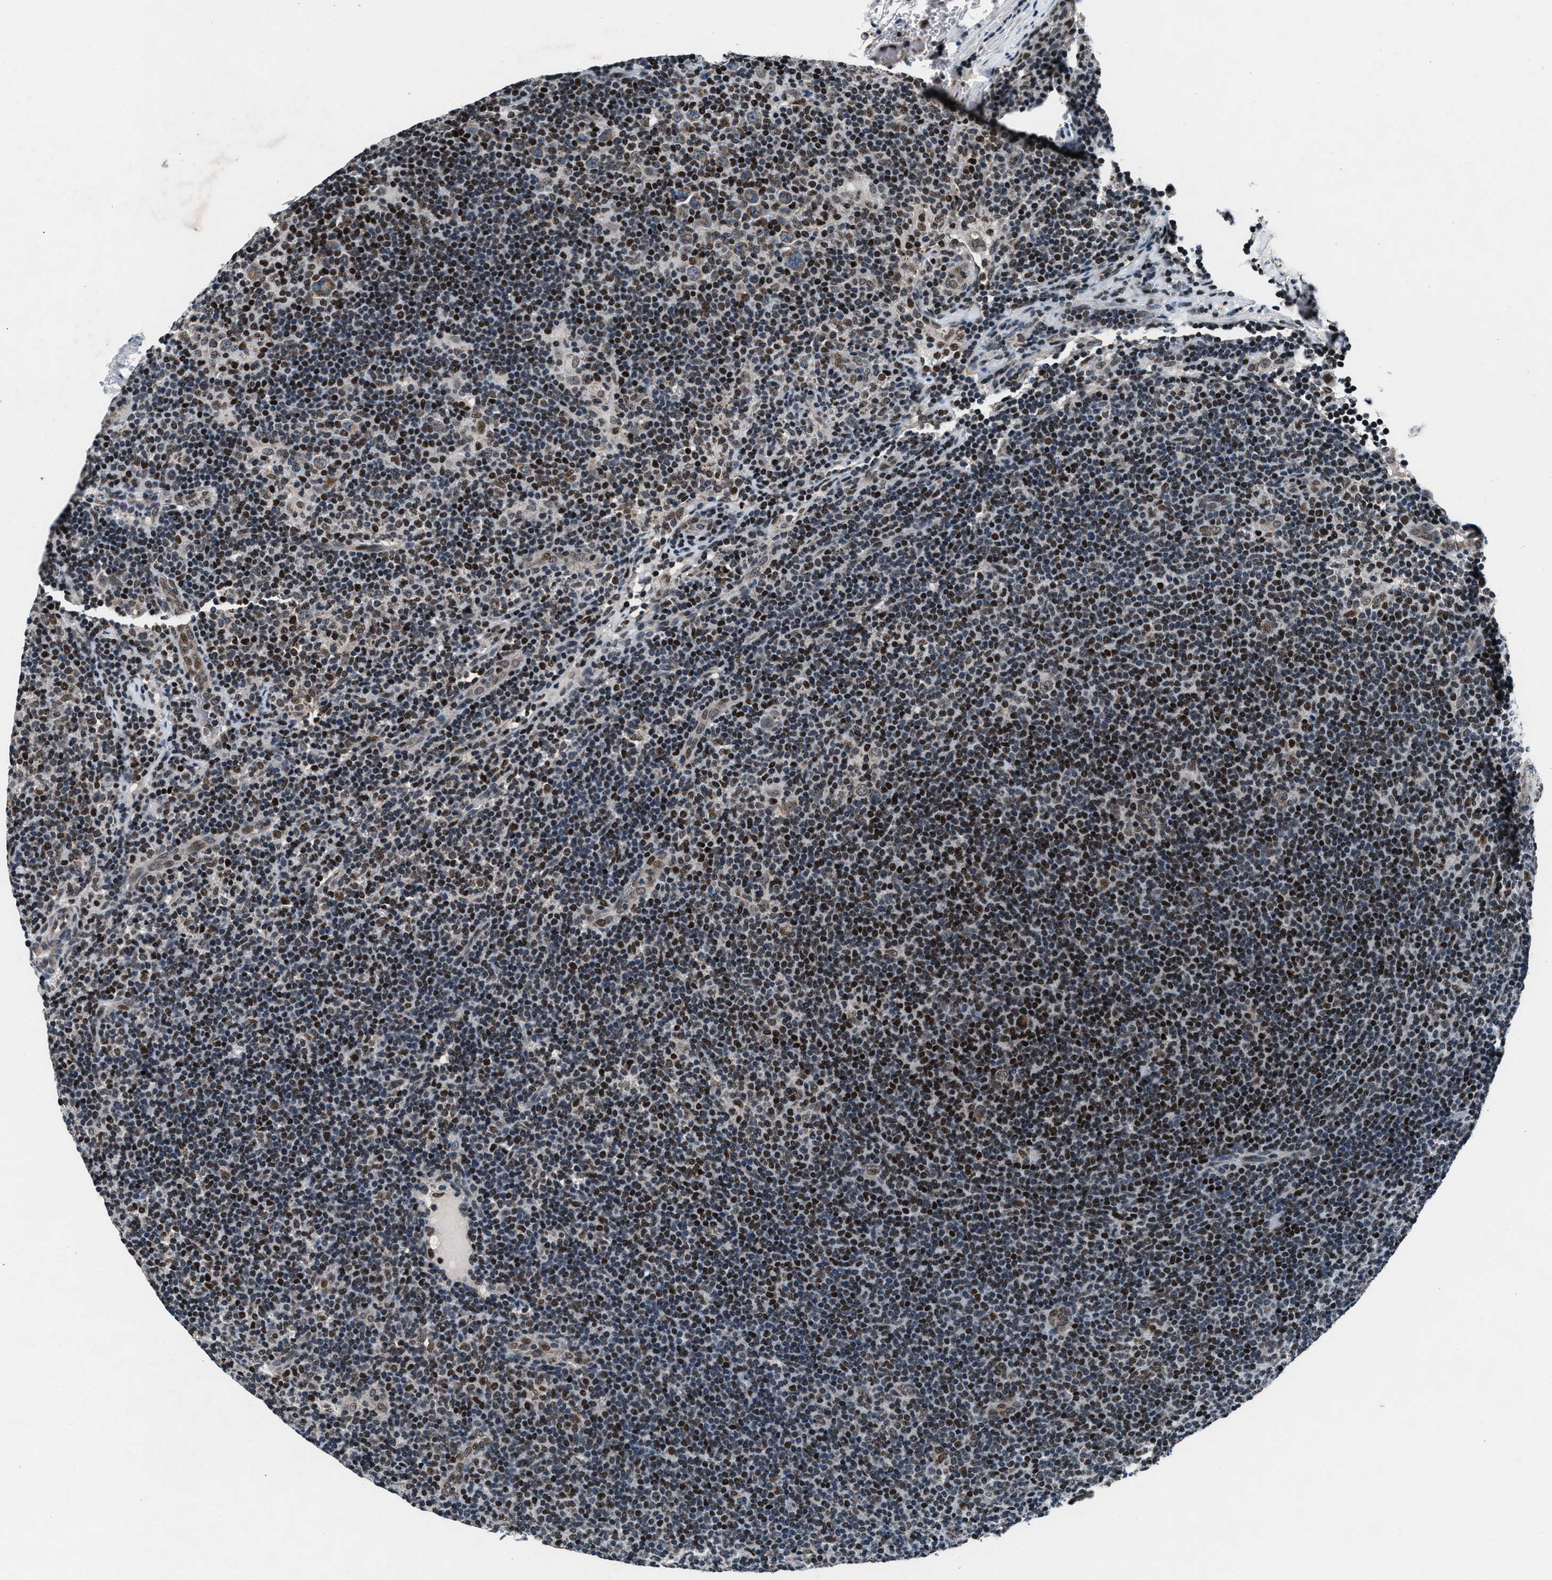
{"staining": {"intensity": "weak", "quantity": ">75%", "location": "cytoplasmic/membranous"}, "tissue": "lymphoma", "cell_type": "Tumor cells", "image_type": "cancer", "snomed": [{"axis": "morphology", "description": "Hodgkin's disease, NOS"}, {"axis": "topography", "description": "Lymph node"}], "caption": "This micrograph reveals immunohistochemistry staining of lymphoma, with low weak cytoplasmic/membranous positivity in about >75% of tumor cells.", "gene": "PRRC2B", "patient": {"sex": "female", "age": 57}}